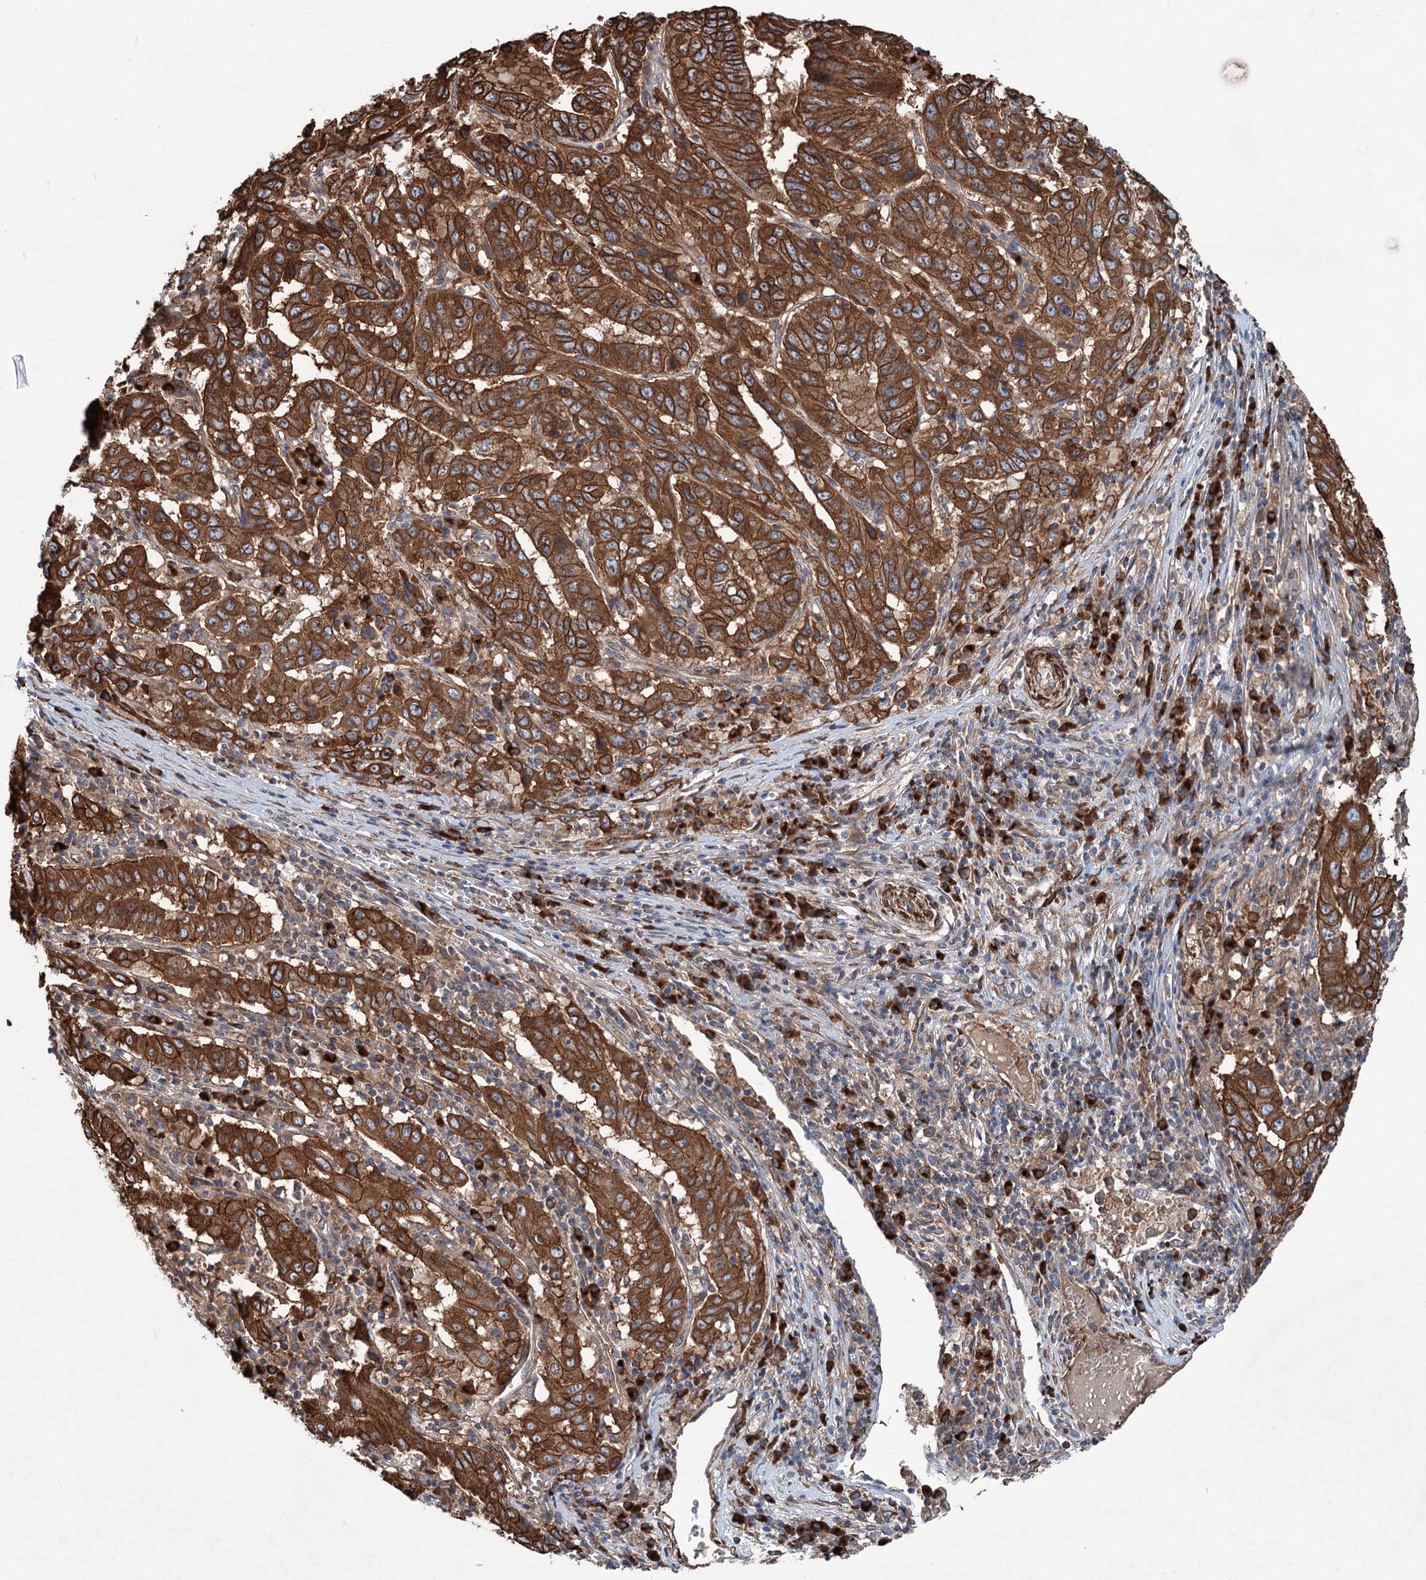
{"staining": {"intensity": "strong", "quantity": ">75%", "location": "cytoplasmic/membranous"}, "tissue": "pancreatic cancer", "cell_type": "Tumor cells", "image_type": "cancer", "snomed": [{"axis": "morphology", "description": "Adenocarcinoma, NOS"}, {"axis": "topography", "description": "Pancreas"}], "caption": "Adenocarcinoma (pancreatic) stained for a protein reveals strong cytoplasmic/membranous positivity in tumor cells.", "gene": "CALCOCO1", "patient": {"sex": "male", "age": 63}}